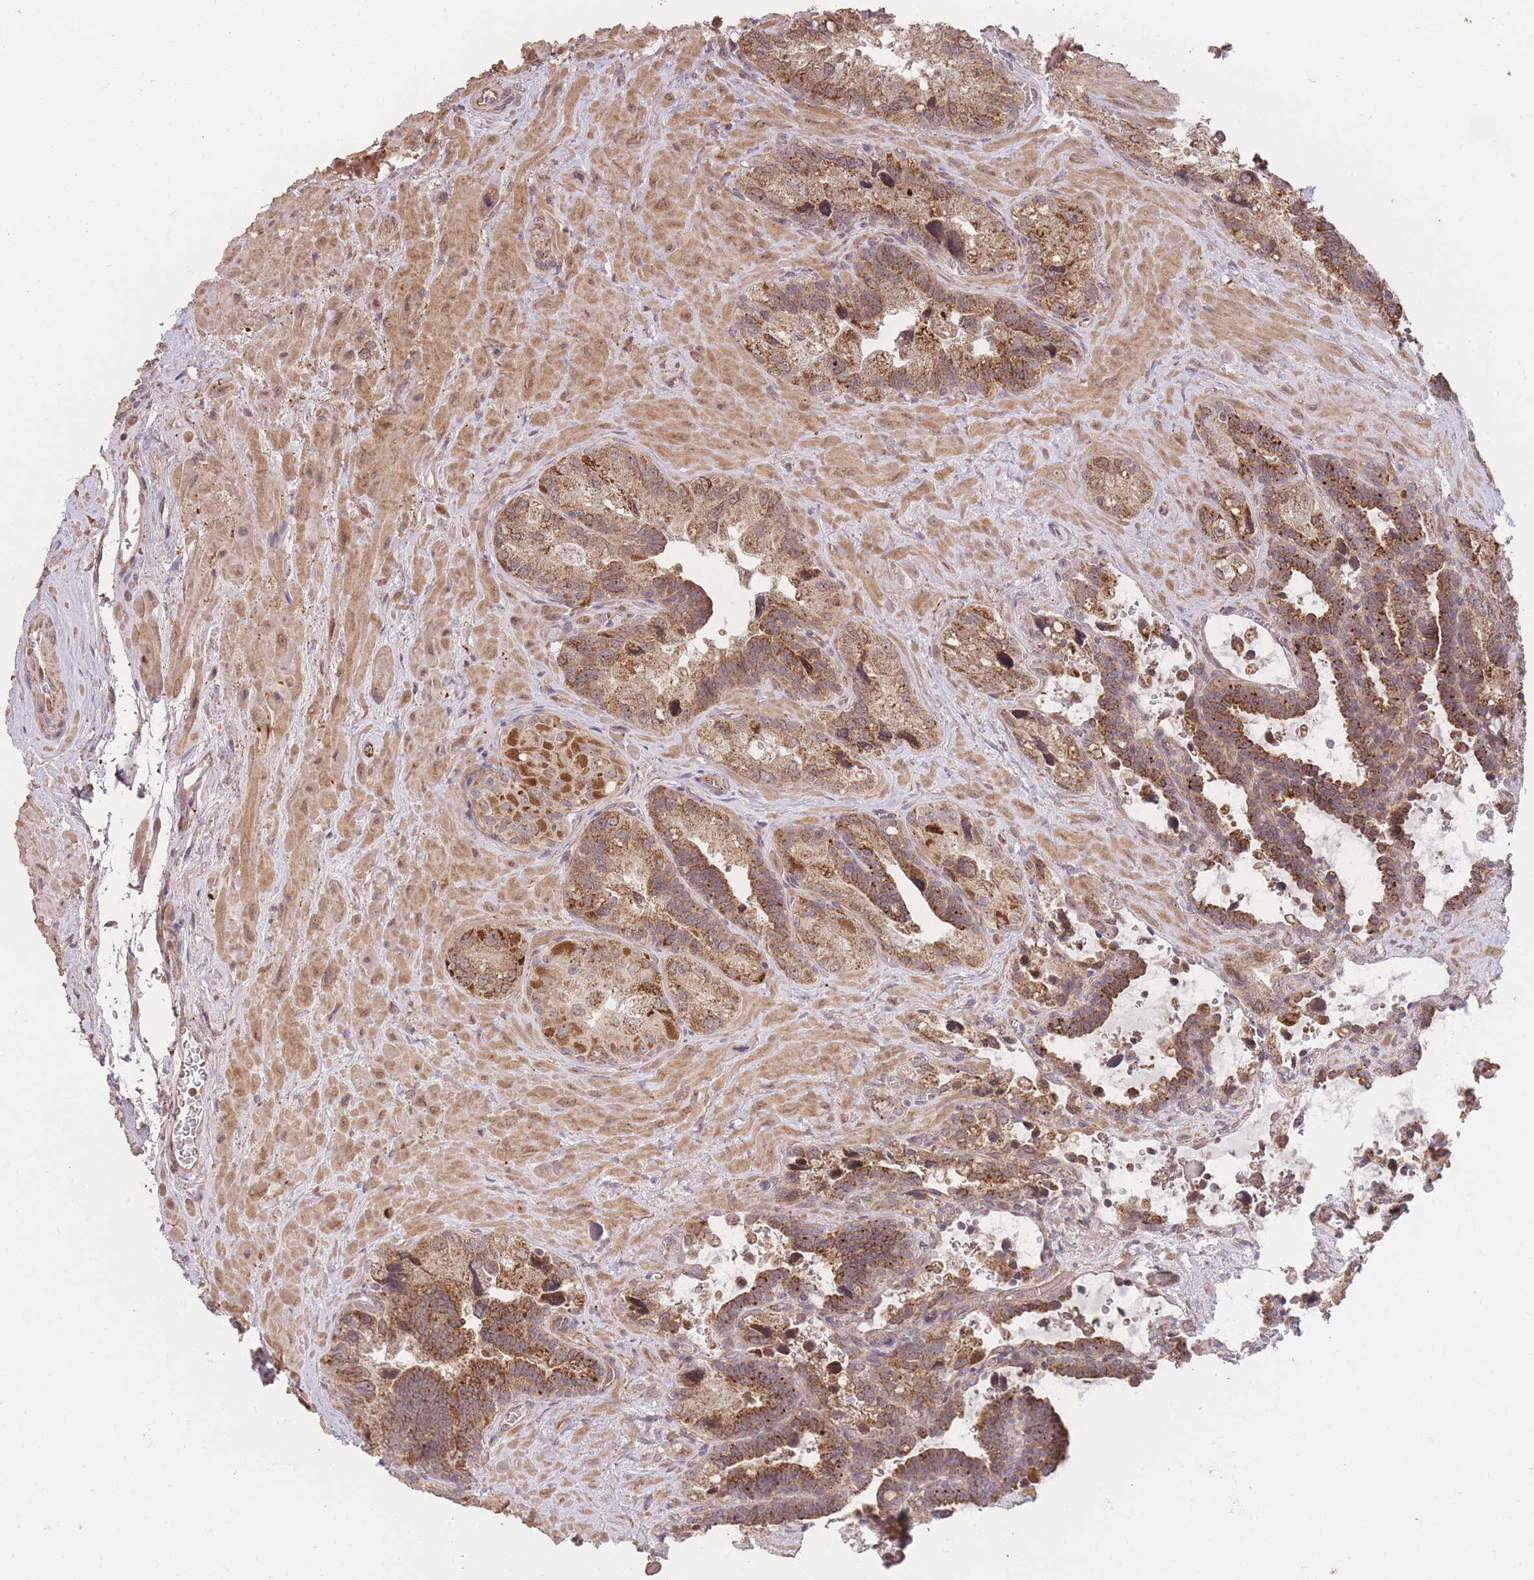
{"staining": {"intensity": "moderate", "quantity": ">75%", "location": "cytoplasmic/membranous"}, "tissue": "seminal vesicle", "cell_type": "Glandular cells", "image_type": "normal", "snomed": [{"axis": "morphology", "description": "Normal tissue, NOS"}, {"axis": "topography", "description": "Seminal veicle"}], "caption": "High-power microscopy captured an immunohistochemistry (IHC) histopathology image of normal seminal vesicle, revealing moderate cytoplasmic/membranous expression in about >75% of glandular cells.", "gene": "PXMP4", "patient": {"sex": "male", "age": 68}}